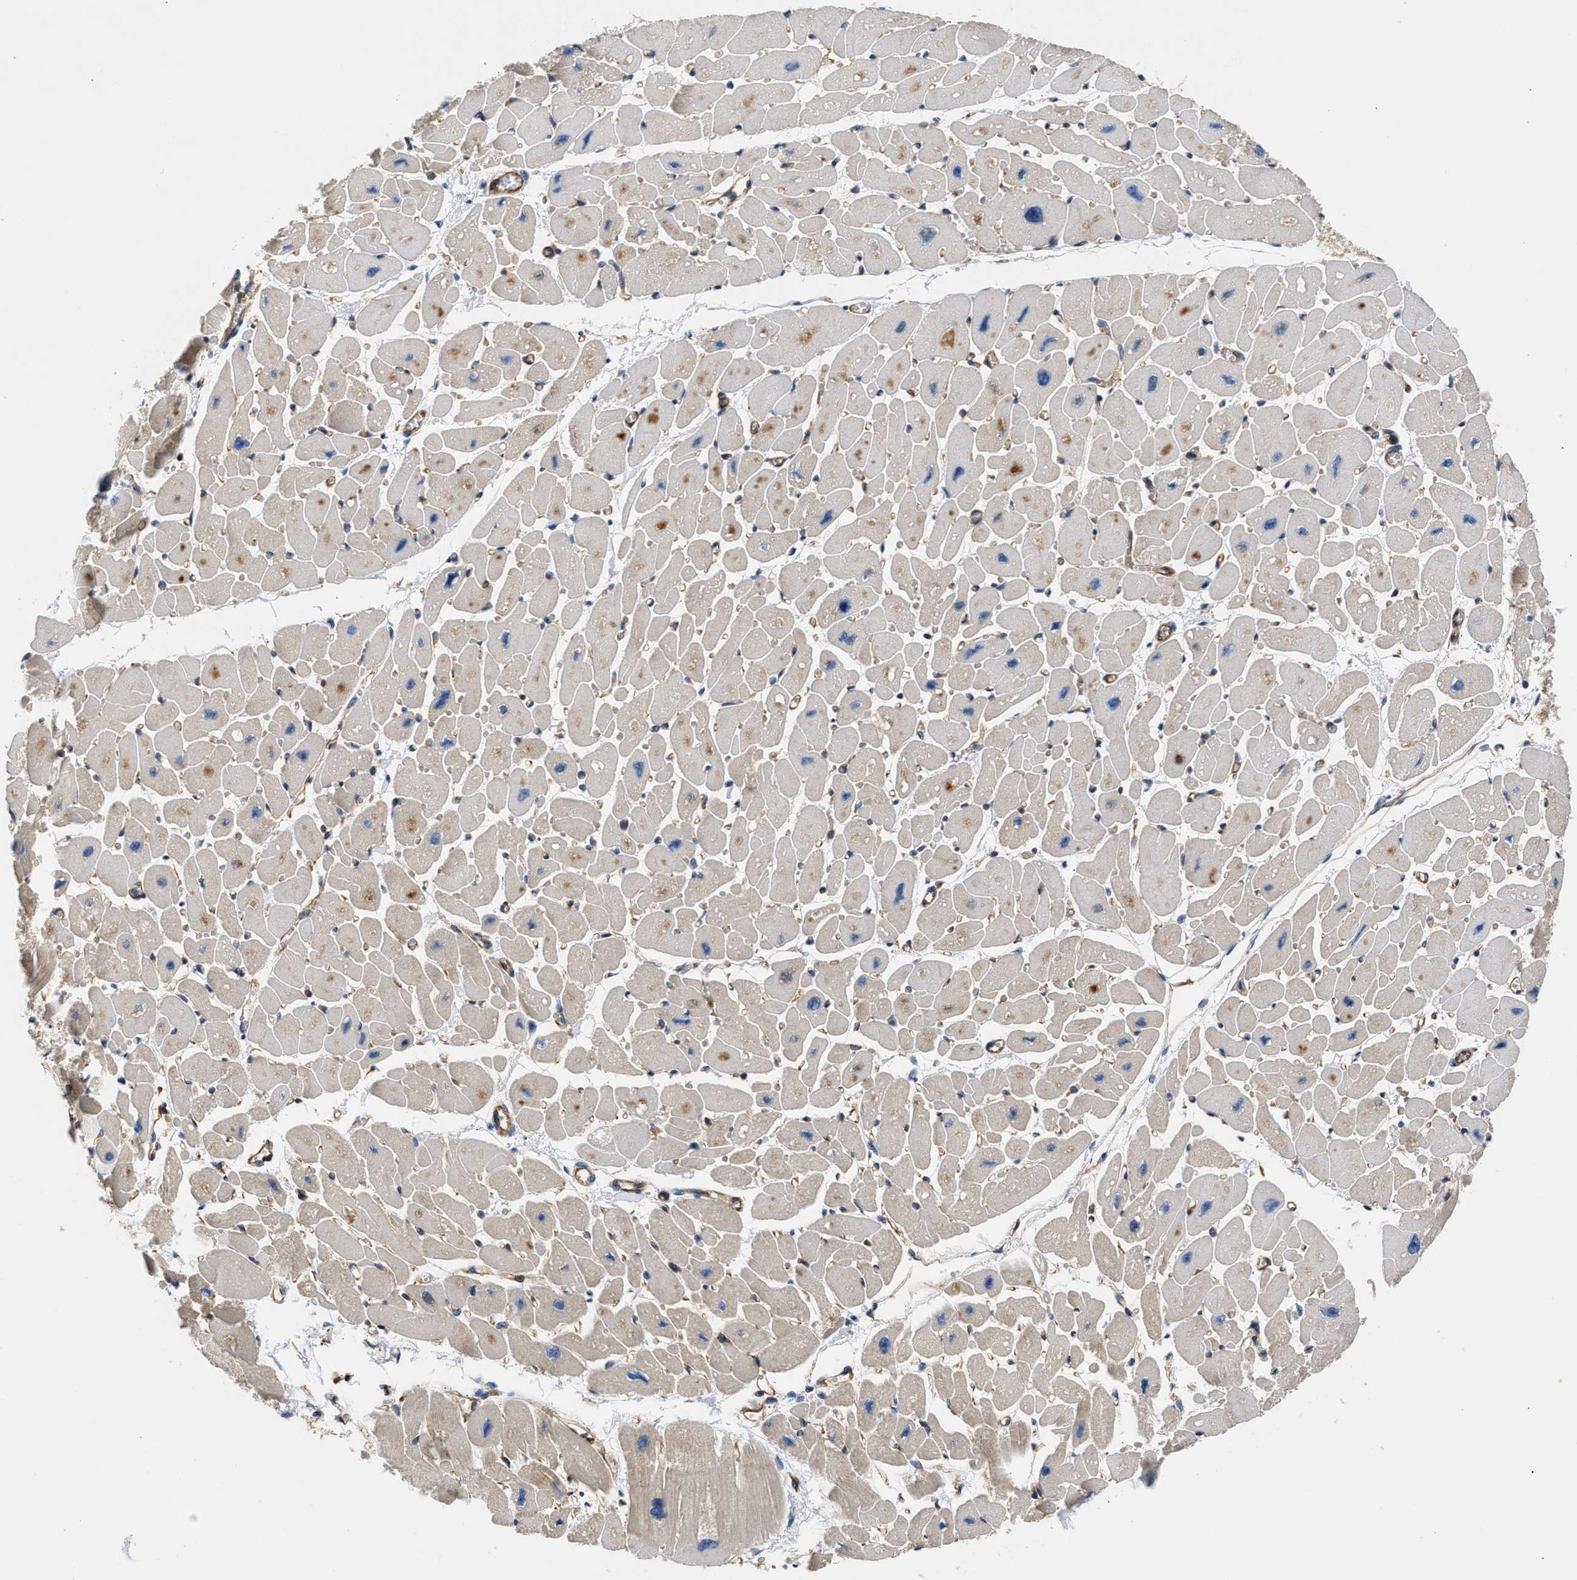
{"staining": {"intensity": "moderate", "quantity": ">75%", "location": "cytoplasmic/membranous"}, "tissue": "heart muscle", "cell_type": "Cardiomyocytes", "image_type": "normal", "snomed": [{"axis": "morphology", "description": "Normal tissue, NOS"}, {"axis": "topography", "description": "Heart"}], "caption": "Immunohistochemical staining of unremarkable human heart muscle exhibits >75% levels of moderate cytoplasmic/membranous protein expression in approximately >75% of cardiomyocytes.", "gene": "SAMD9L", "patient": {"sex": "female", "age": 54}}